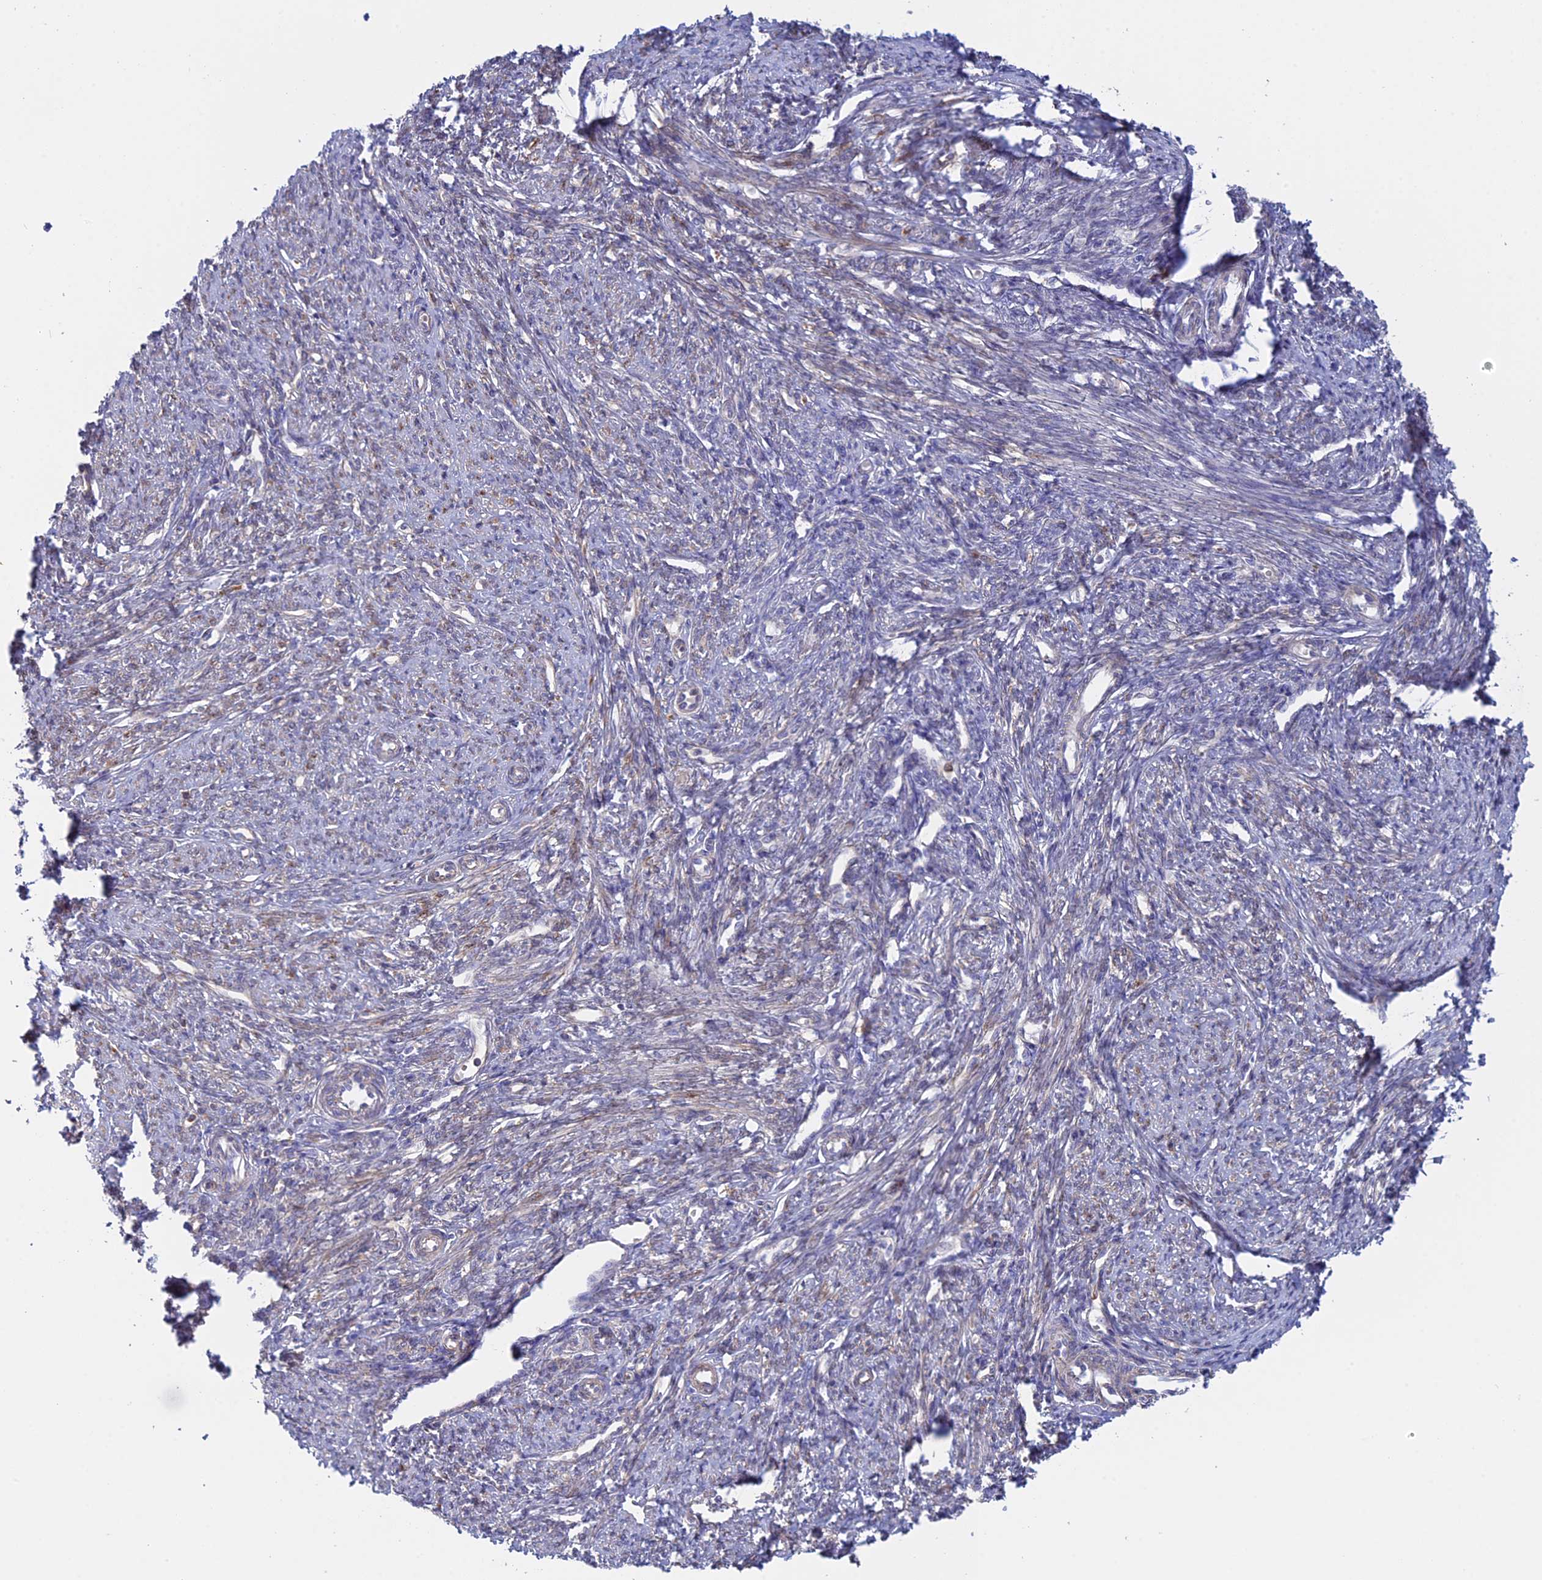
{"staining": {"intensity": "moderate", "quantity": "<25%", "location": "cytoplasmic/membranous"}, "tissue": "smooth muscle", "cell_type": "Smooth muscle cells", "image_type": "normal", "snomed": [{"axis": "morphology", "description": "Normal tissue, NOS"}, {"axis": "topography", "description": "Smooth muscle"}, {"axis": "topography", "description": "Uterus"}], "caption": "Moderate cytoplasmic/membranous protein expression is seen in approximately <25% of smooth muscle cells in smooth muscle.", "gene": "GMIP", "patient": {"sex": "female", "age": 59}}